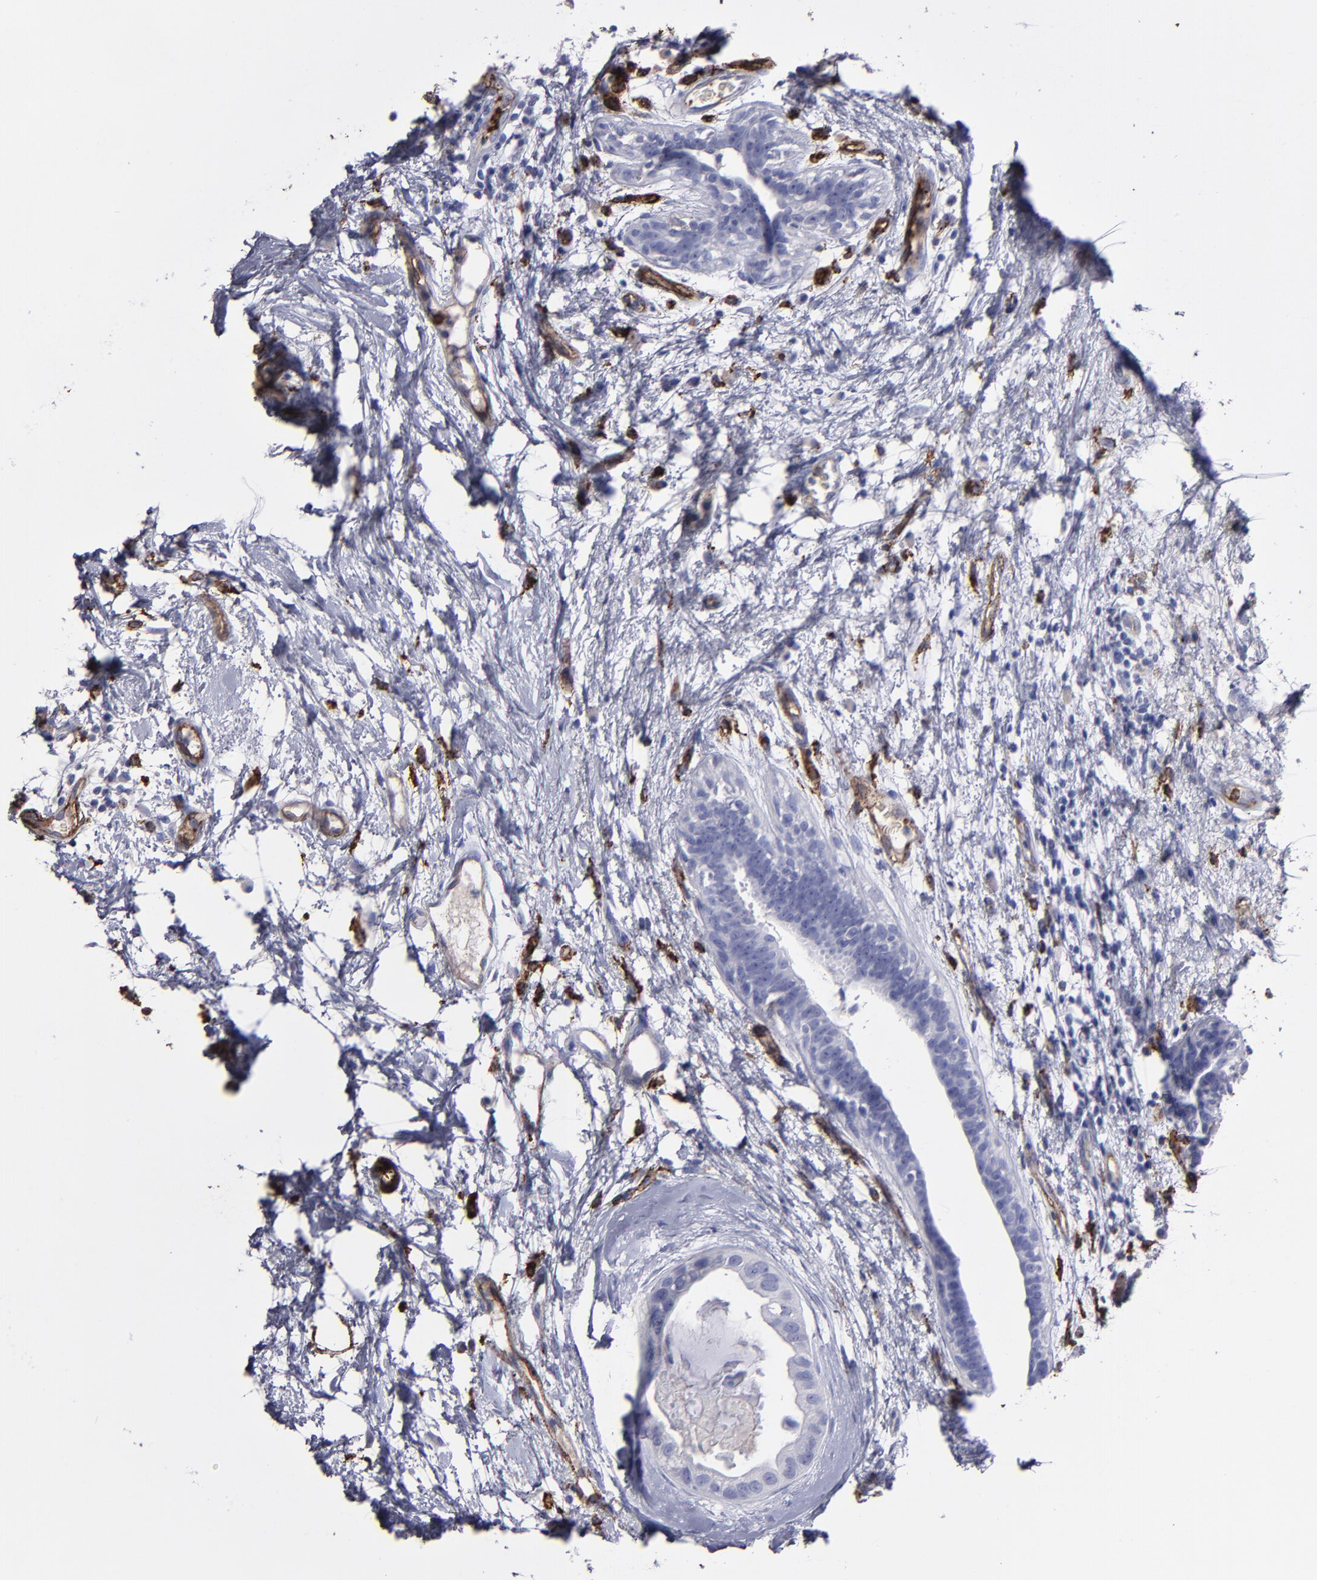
{"staining": {"intensity": "negative", "quantity": "none", "location": "none"}, "tissue": "breast cancer", "cell_type": "Tumor cells", "image_type": "cancer", "snomed": [{"axis": "morphology", "description": "Duct carcinoma"}, {"axis": "topography", "description": "Breast"}], "caption": "Immunohistochemistry (IHC) of breast invasive ductal carcinoma displays no staining in tumor cells. (Immunohistochemistry (IHC), brightfield microscopy, high magnification).", "gene": "CD36", "patient": {"sex": "female", "age": 40}}